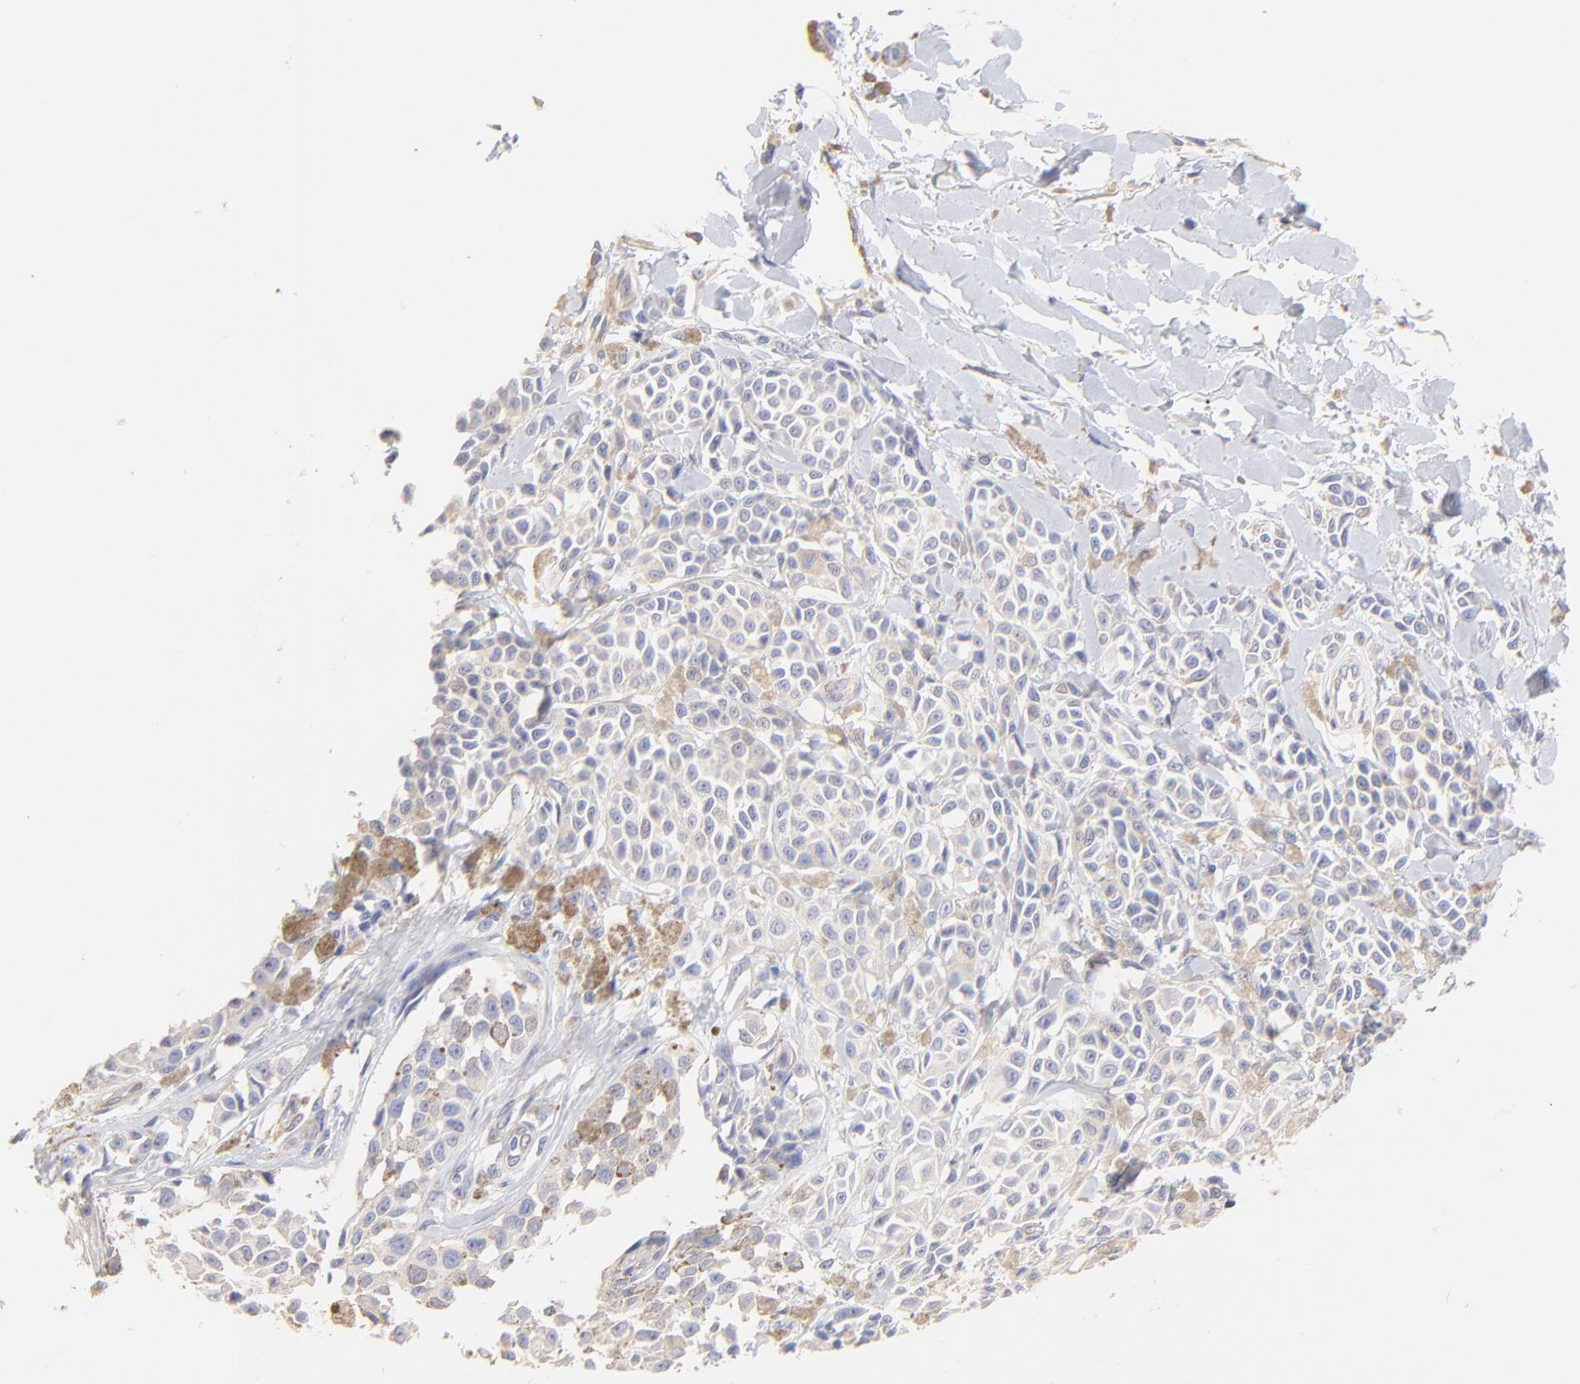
{"staining": {"intensity": "weak", "quantity": "<25%", "location": "nuclear"}, "tissue": "melanoma", "cell_type": "Tumor cells", "image_type": "cancer", "snomed": [{"axis": "morphology", "description": "Malignant melanoma, NOS"}, {"axis": "topography", "description": "Skin"}], "caption": "The histopathology image displays no staining of tumor cells in malignant melanoma. (Immunohistochemistry, brightfield microscopy, high magnification).", "gene": "ACTRT1", "patient": {"sex": "female", "age": 38}}